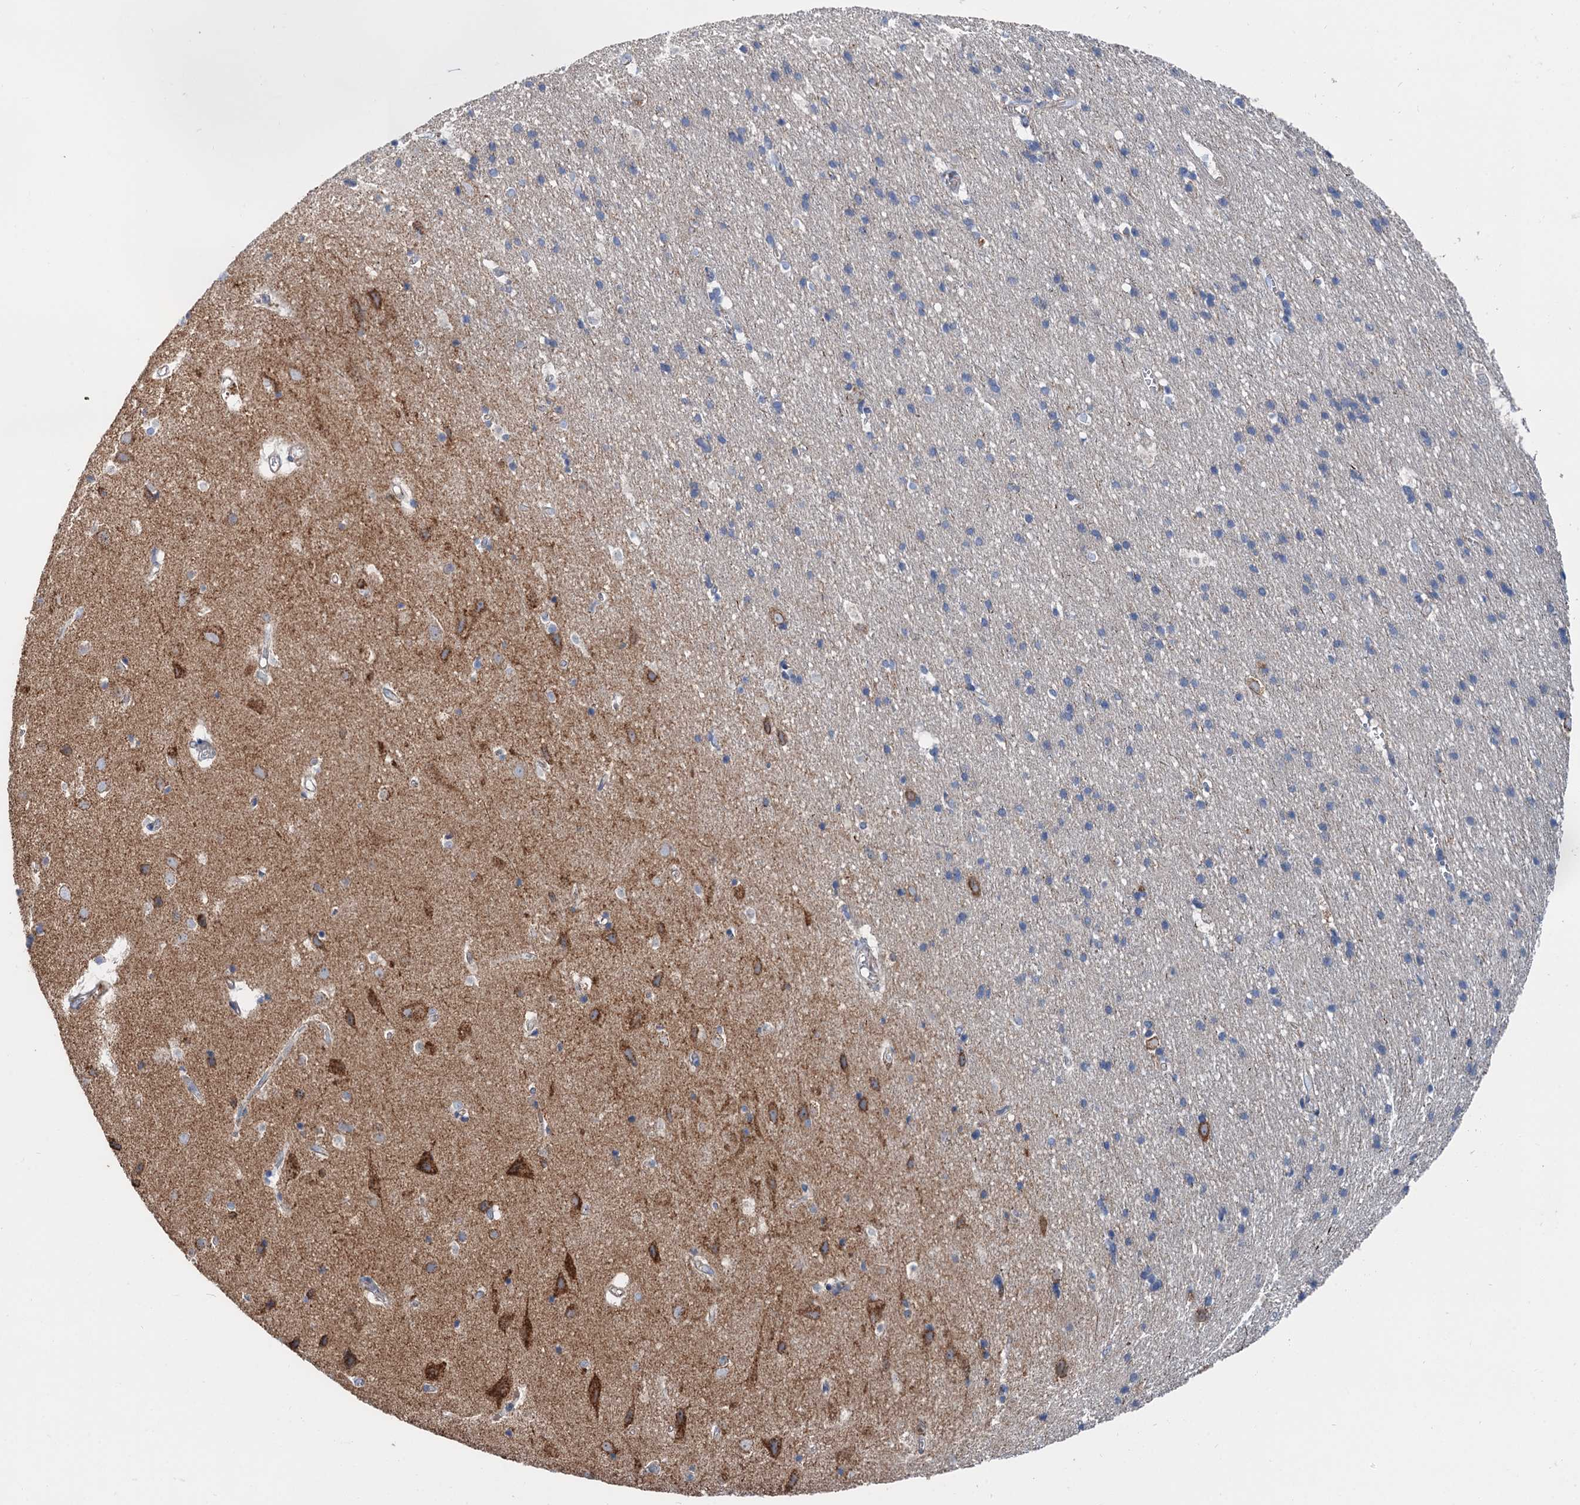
{"staining": {"intensity": "negative", "quantity": "none", "location": "none"}, "tissue": "cerebral cortex", "cell_type": "Endothelial cells", "image_type": "normal", "snomed": [{"axis": "morphology", "description": "Normal tissue, NOS"}, {"axis": "topography", "description": "Cerebral cortex"}], "caption": "This is an immunohistochemistry (IHC) photomicrograph of normal cerebral cortex. There is no expression in endothelial cells.", "gene": "ANKRD26", "patient": {"sex": "male", "age": 54}}